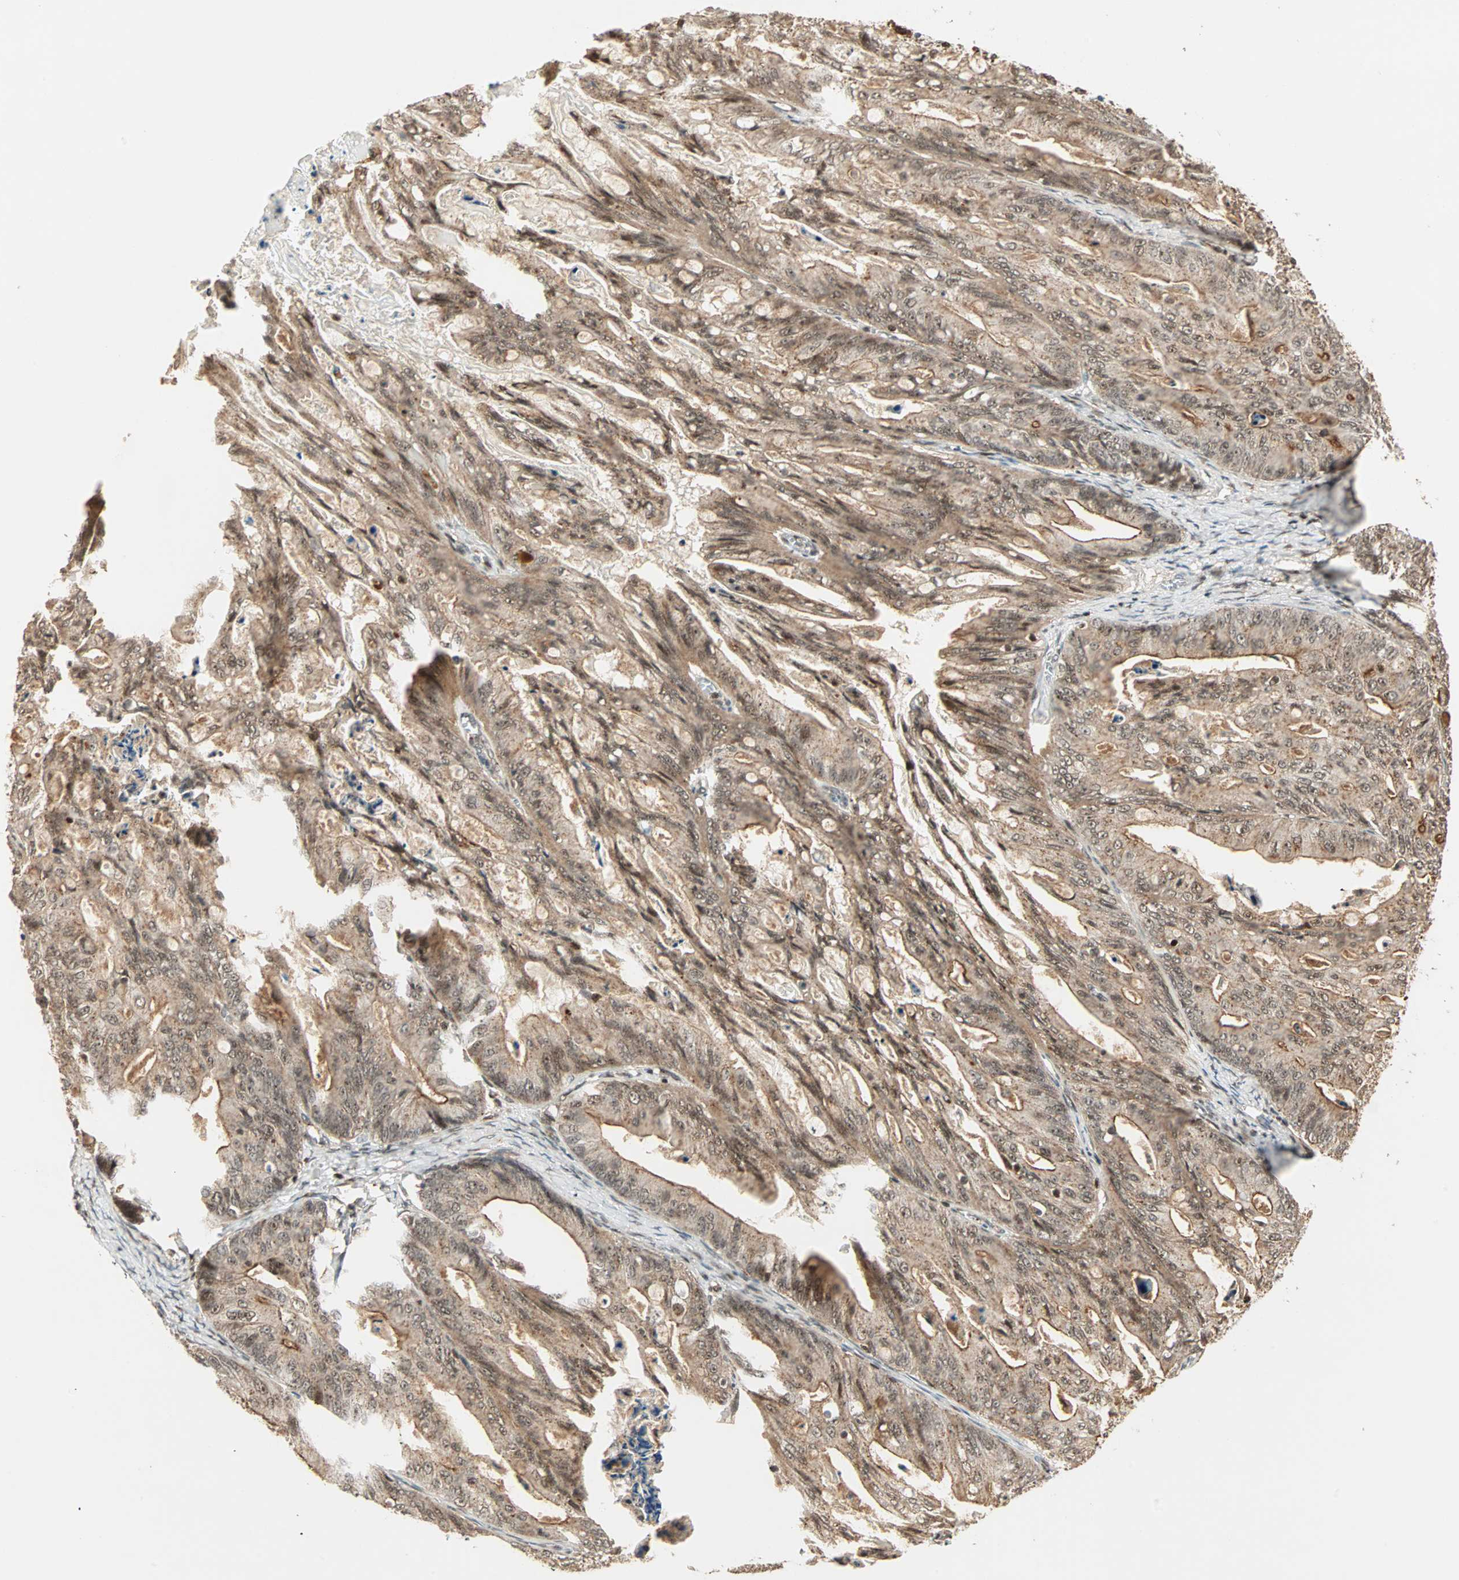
{"staining": {"intensity": "moderate", "quantity": ">75%", "location": "cytoplasmic/membranous,nuclear"}, "tissue": "ovarian cancer", "cell_type": "Tumor cells", "image_type": "cancer", "snomed": [{"axis": "morphology", "description": "Cystadenocarcinoma, mucinous, NOS"}, {"axis": "topography", "description": "Ovary"}], "caption": "About >75% of tumor cells in human ovarian cancer (mucinous cystadenocarcinoma) reveal moderate cytoplasmic/membranous and nuclear protein positivity as visualized by brown immunohistochemical staining.", "gene": "ZBED9", "patient": {"sex": "female", "age": 37}}